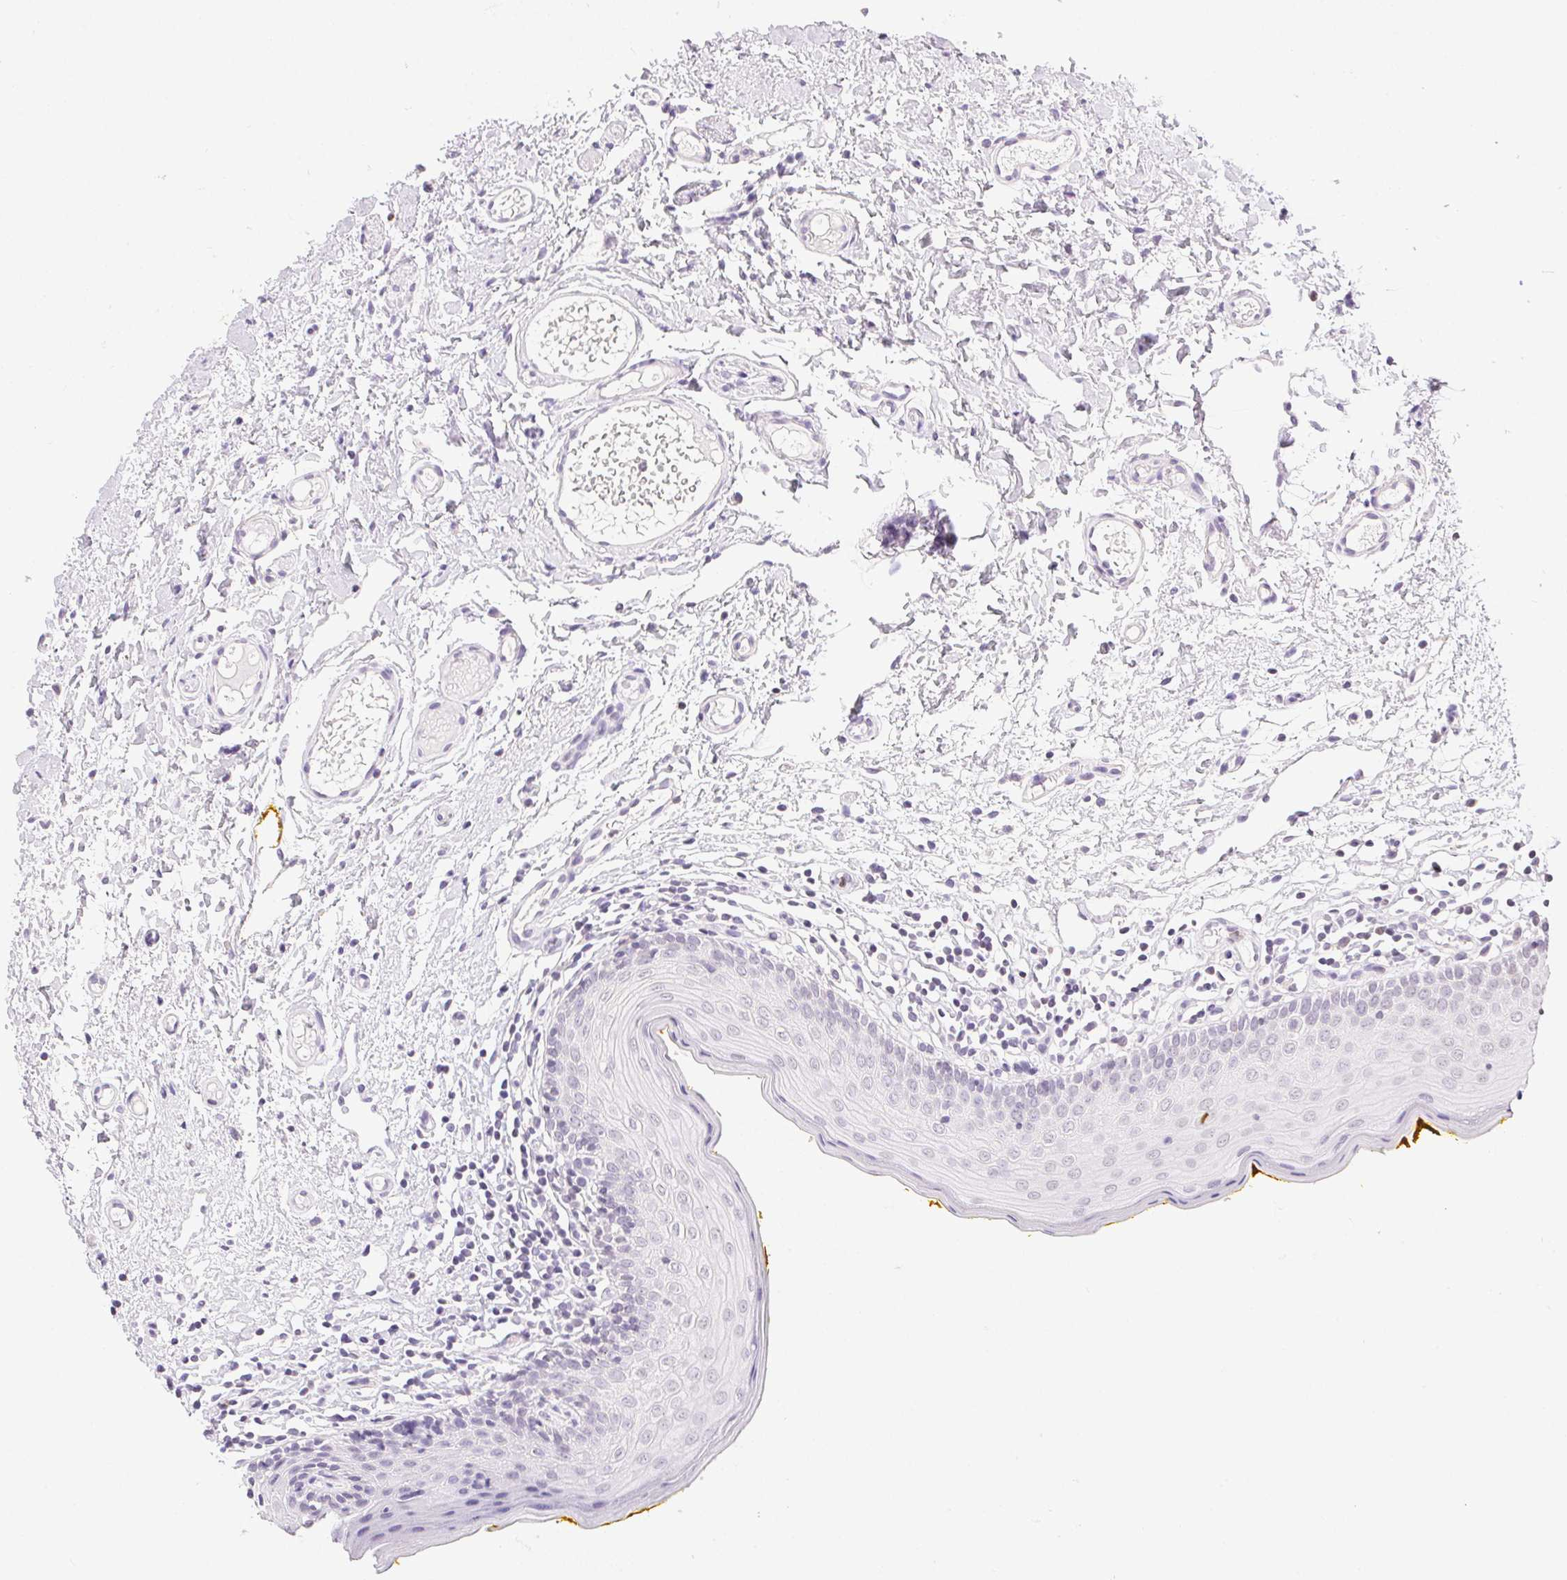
{"staining": {"intensity": "negative", "quantity": "none", "location": "none"}, "tissue": "oral mucosa", "cell_type": "Squamous epithelial cells", "image_type": "normal", "snomed": [{"axis": "morphology", "description": "Normal tissue, NOS"}, {"axis": "topography", "description": "Oral tissue"}, {"axis": "topography", "description": "Tounge, NOS"}], "caption": "The immunohistochemistry (IHC) image has no significant staining in squamous epithelial cells of oral mucosa.", "gene": "PRL", "patient": {"sex": "female", "age": 58}}